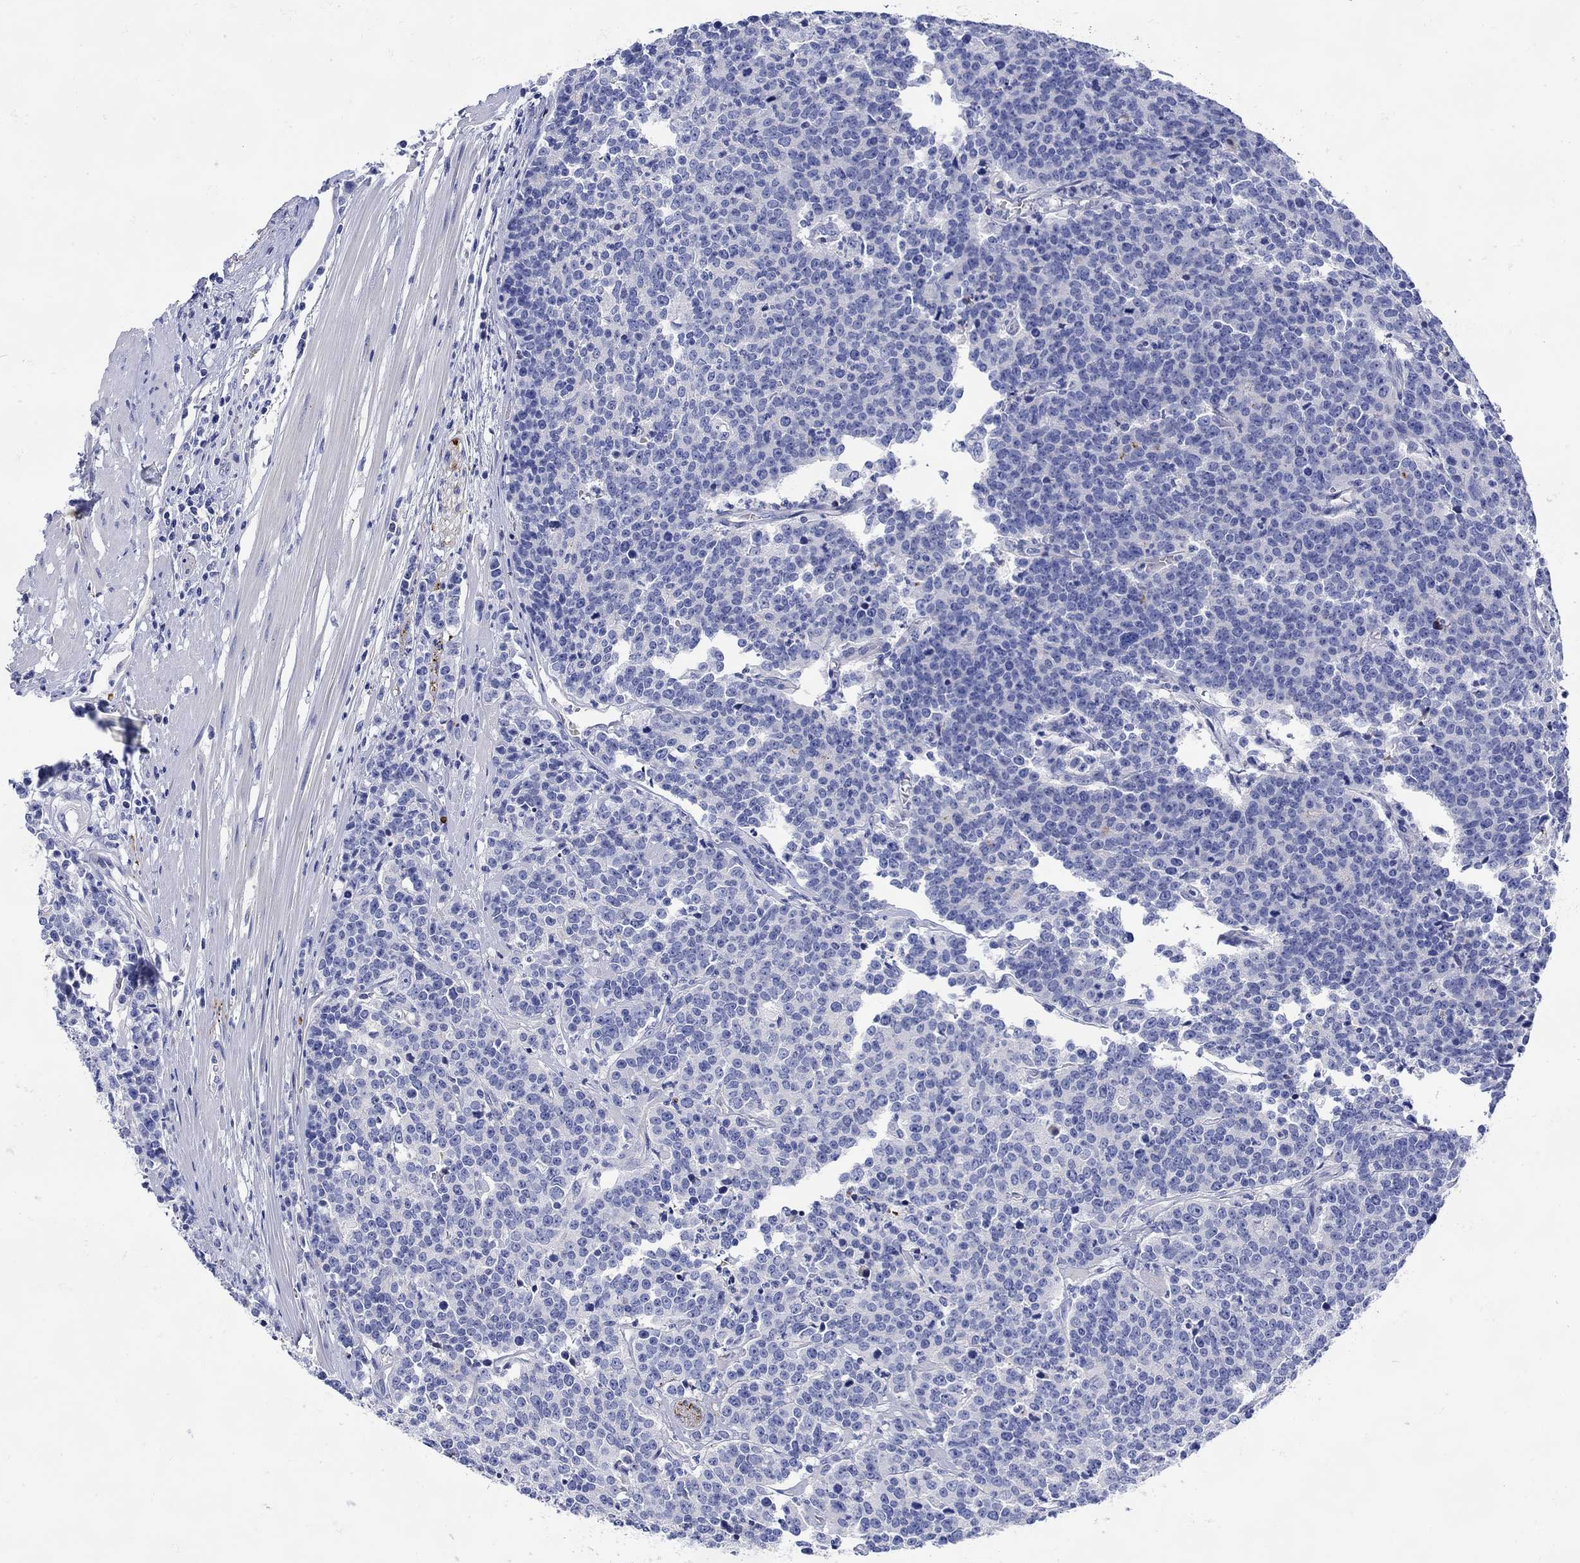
{"staining": {"intensity": "negative", "quantity": "none", "location": "none"}, "tissue": "prostate cancer", "cell_type": "Tumor cells", "image_type": "cancer", "snomed": [{"axis": "morphology", "description": "Adenocarcinoma, NOS"}, {"axis": "topography", "description": "Prostate"}], "caption": "This micrograph is of prostate cancer (adenocarcinoma) stained with immunohistochemistry (IHC) to label a protein in brown with the nuclei are counter-stained blue. There is no expression in tumor cells.", "gene": "ANKMY1", "patient": {"sex": "male", "age": 67}}